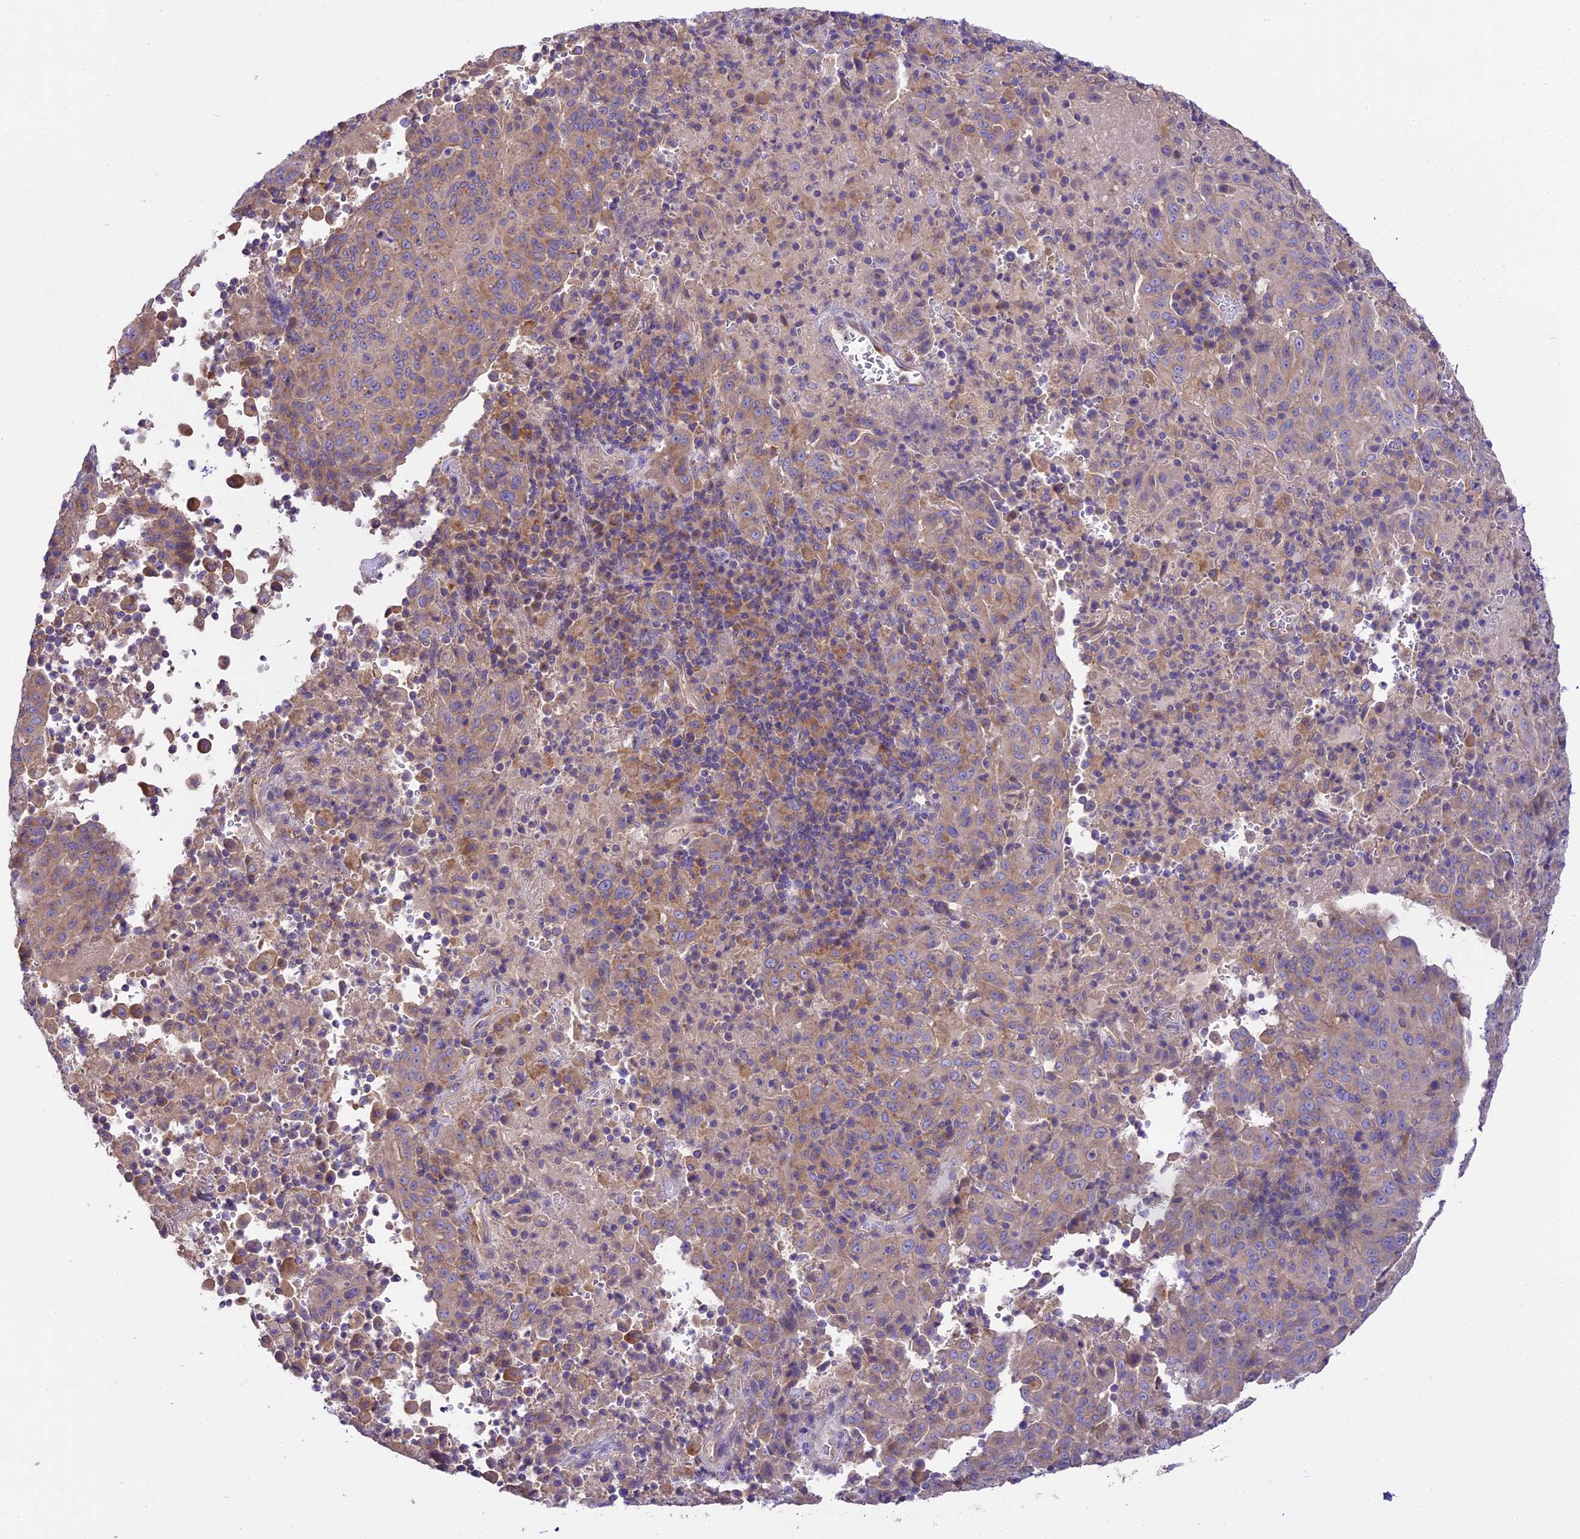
{"staining": {"intensity": "negative", "quantity": "none", "location": "none"}, "tissue": "pancreatic cancer", "cell_type": "Tumor cells", "image_type": "cancer", "snomed": [{"axis": "morphology", "description": "Adenocarcinoma, NOS"}, {"axis": "topography", "description": "Pancreas"}], "caption": "IHC image of neoplastic tissue: adenocarcinoma (pancreatic) stained with DAB displays no significant protein staining in tumor cells. (Stains: DAB immunohistochemistry (IHC) with hematoxylin counter stain, Microscopy: brightfield microscopy at high magnification).", "gene": "PEMT", "patient": {"sex": "male", "age": 63}}